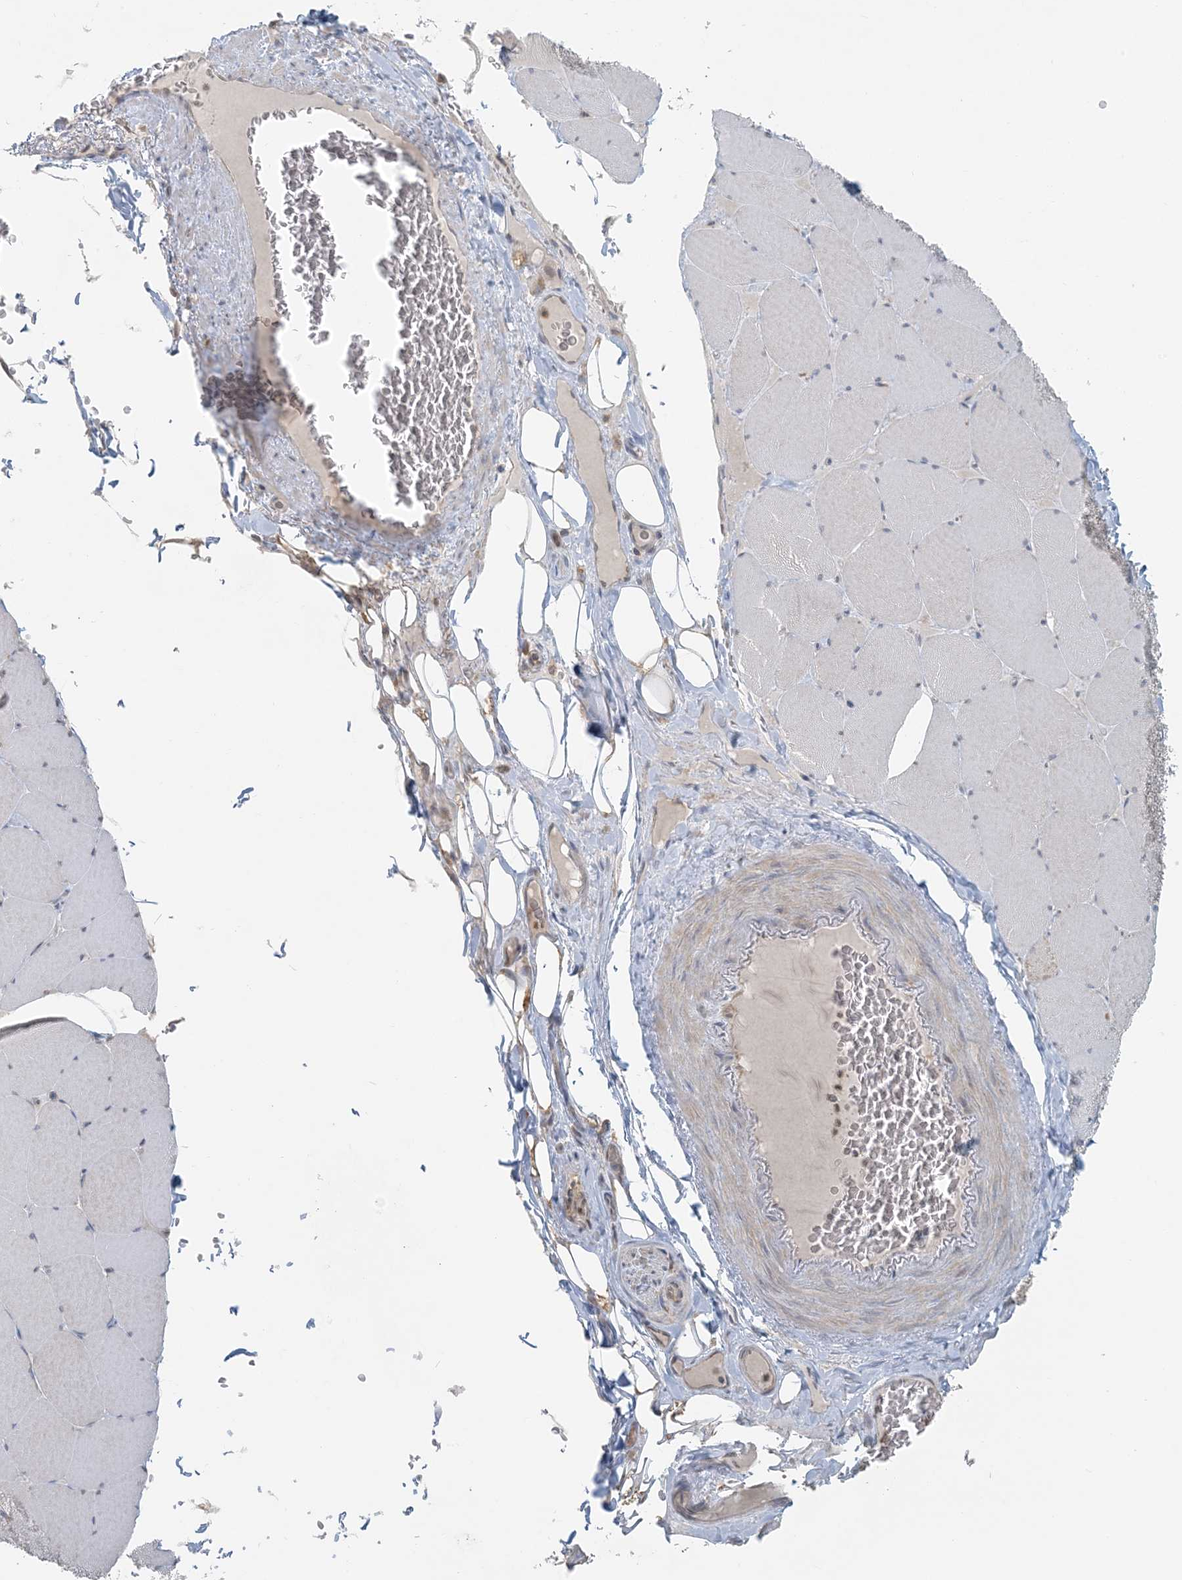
{"staining": {"intensity": "negative", "quantity": "none", "location": "none"}, "tissue": "skeletal muscle", "cell_type": "Myocytes", "image_type": "normal", "snomed": [{"axis": "morphology", "description": "Normal tissue, NOS"}, {"axis": "topography", "description": "Skeletal muscle"}, {"axis": "topography", "description": "Head-Neck"}], "caption": "Immunohistochemistry histopathology image of unremarkable skeletal muscle stained for a protein (brown), which shows no staining in myocytes.", "gene": "HACL1", "patient": {"sex": "male", "age": 66}}